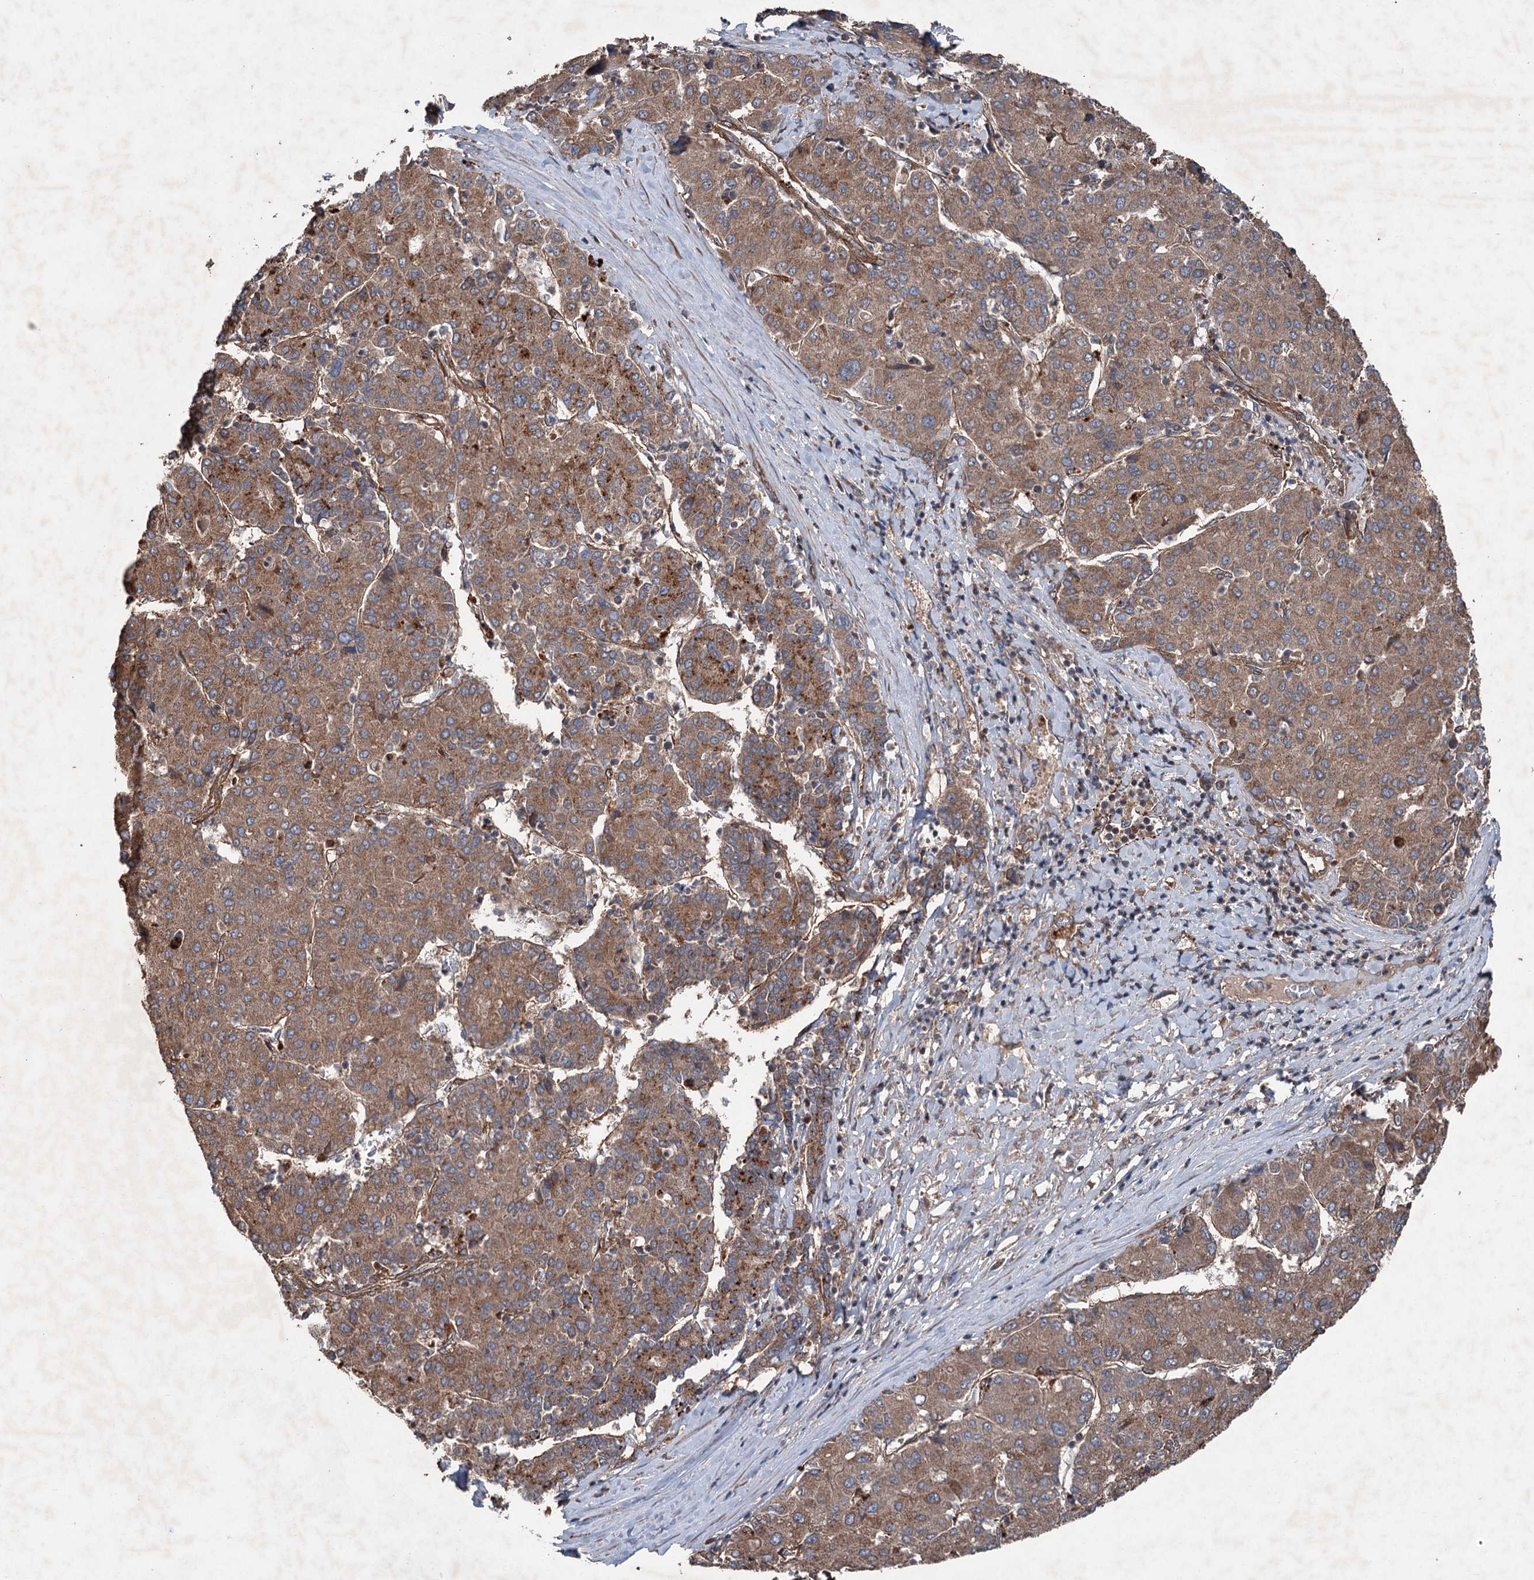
{"staining": {"intensity": "moderate", "quantity": ">75%", "location": "cytoplasmic/membranous"}, "tissue": "liver cancer", "cell_type": "Tumor cells", "image_type": "cancer", "snomed": [{"axis": "morphology", "description": "Carcinoma, Hepatocellular, NOS"}, {"axis": "topography", "description": "Liver"}], "caption": "Protein expression analysis of liver cancer (hepatocellular carcinoma) reveals moderate cytoplasmic/membranous staining in approximately >75% of tumor cells. The staining is performed using DAB (3,3'-diaminobenzidine) brown chromogen to label protein expression. The nuclei are counter-stained blue using hematoxylin.", "gene": "RNF214", "patient": {"sex": "male", "age": 65}}